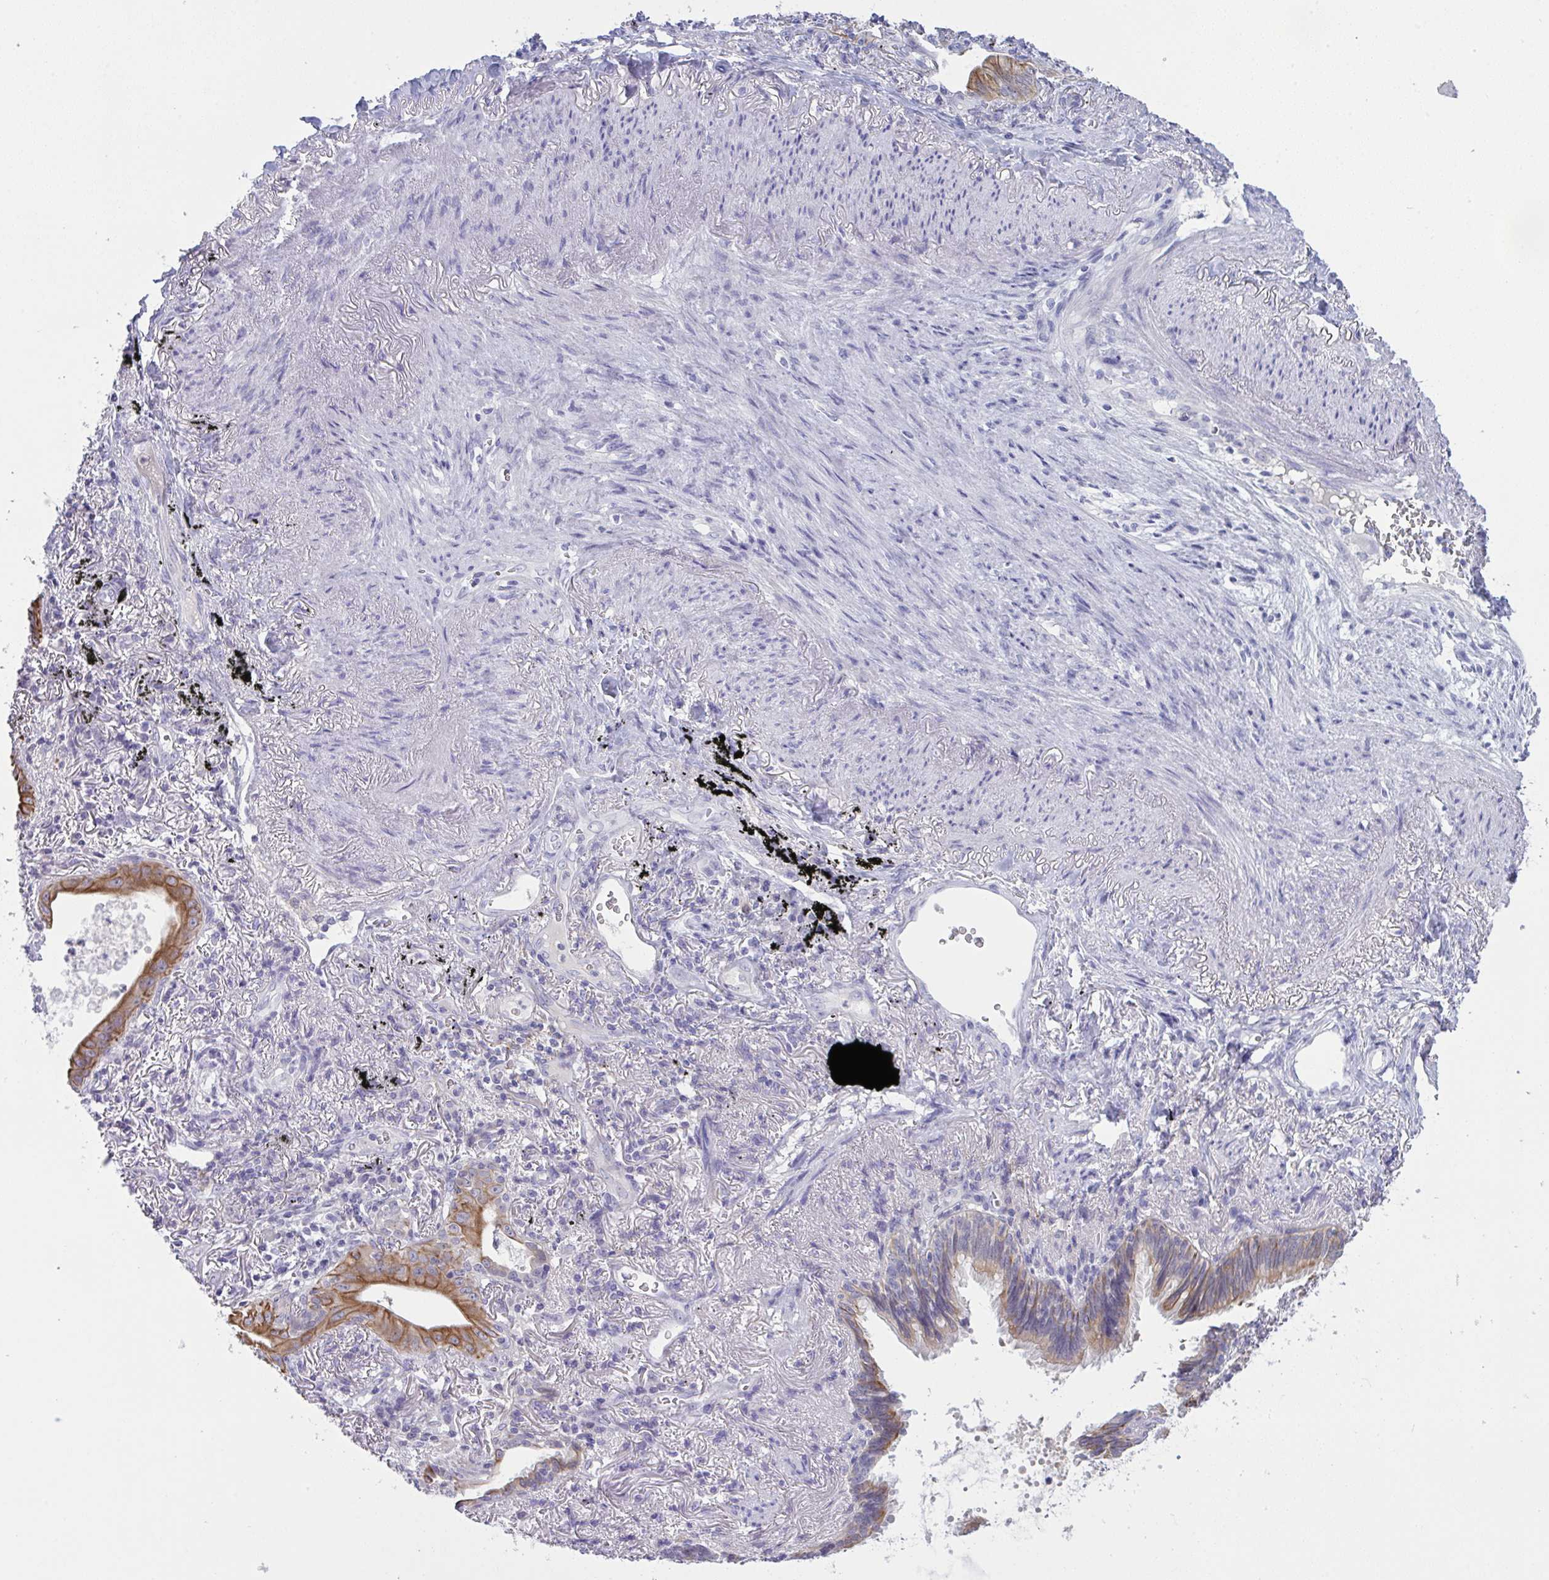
{"staining": {"intensity": "moderate", "quantity": ">75%", "location": "cytoplasmic/membranous"}, "tissue": "lung cancer", "cell_type": "Tumor cells", "image_type": "cancer", "snomed": [{"axis": "morphology", "description": "Adenocarcinoma, NOS"}, {"axis": "topography", "description": "Lung"}], "caption": "IHC histopathology image of neoplastic tissue: lung adenocarcinoma stained using IHC exhibits medium levels of moderate protein expression localized specifically in the cytoplasmic/membranous of tumor cells, appearing as a cytoplasmic/membranous brown color.", "gene": "TENT5D", "patient": {"sex": "male", "age": 77}}